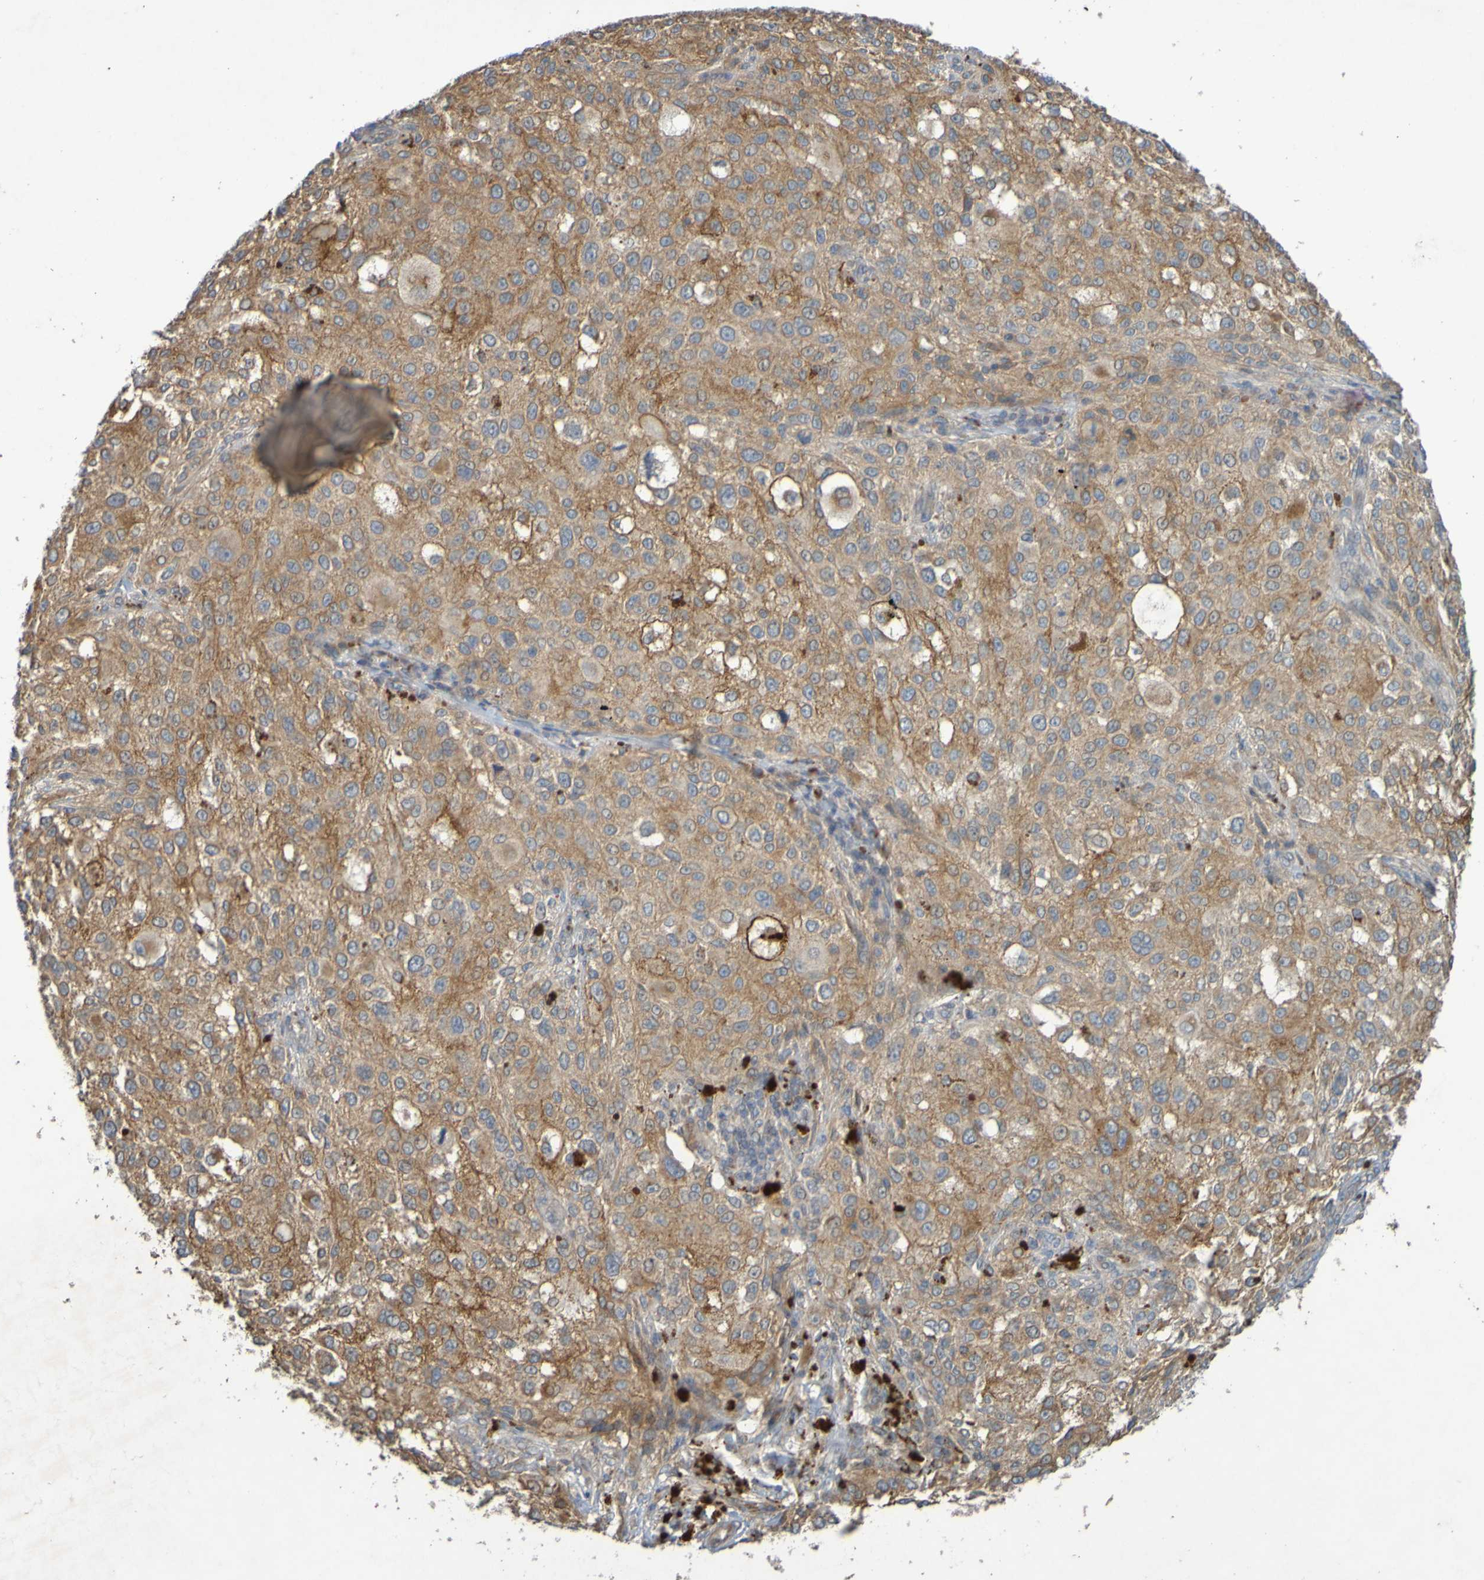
{"staining": {"intensity": "moderate", "quantity": ">75%", "location": "cytoplasmic/membranous"}, "tissue": "melanoma", "cell_type": "Tumor cells", "image_type": "cancer", "snomed": [{"axis": "morphology", "description": "Necrosis, NOS"}, {"axis": "morphology", "description": "Malignant melanoma, NOS"}, {"axis": "topography", "description": "Skin"}], "caption": "A brown stain highlights moderate cytoplasmic/membranous expression of a protein in malignant melanoma tumor cells.", "gene": "B3GAT2", "patient": {"sex": "female", "age": 87}}